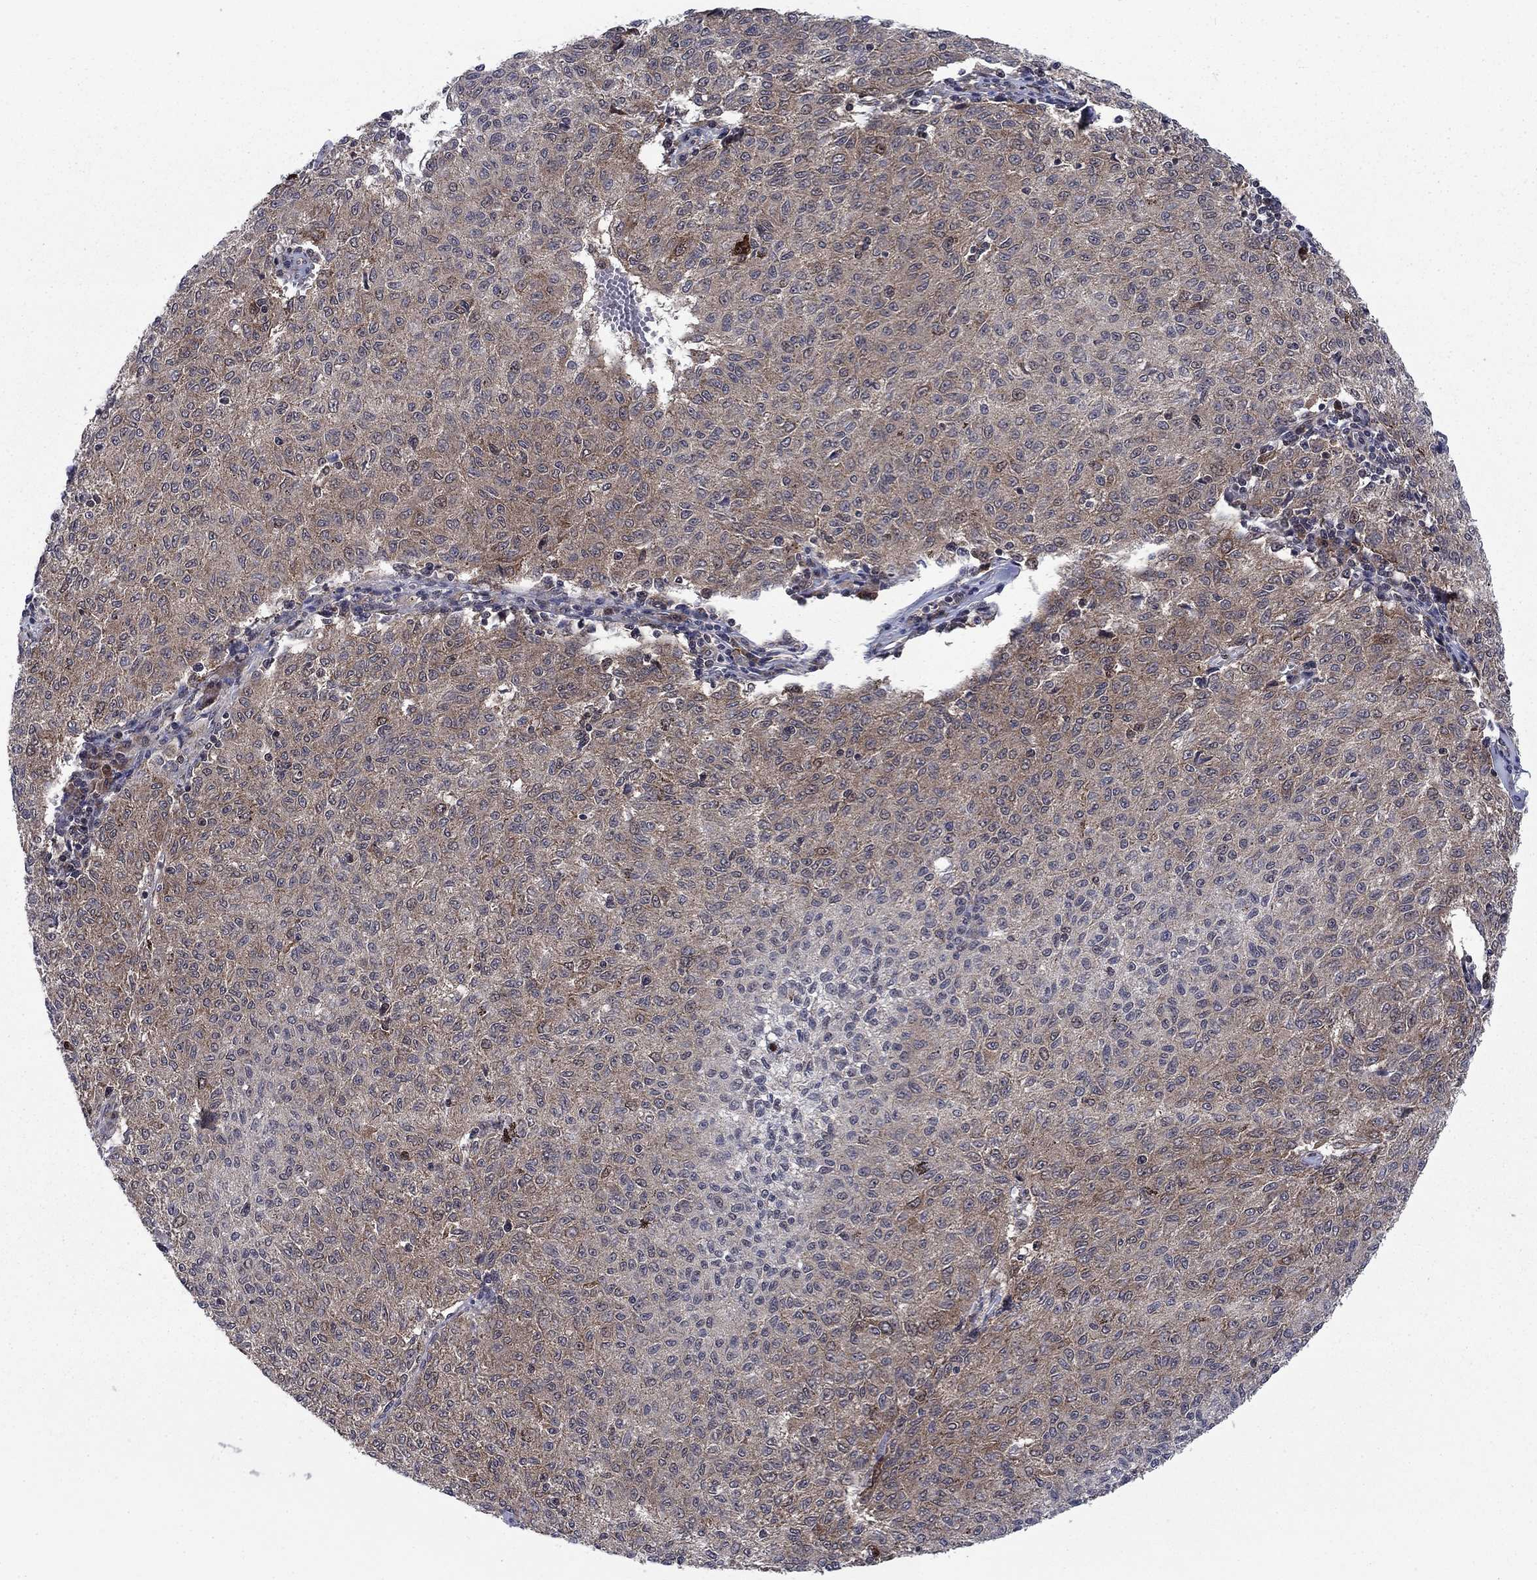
{"staining": {"intensity": "weak", "quantity": "25%-75%", "location": "cytoplasmic/membranous"}, "tissue": "melanoma", "cell_type": "Tumor cells", "image_type": "cancer", "snomed": [{"axis": "morphology", "description": "Malignant melanoma, NOS"}, {"axis": "topography", "description": "Skin"}], "caption": "Protein expression analysis of human melanoma reveals weak cytoplasmic/membranous positivity in about 25%-75% of tumor cells.", "gene": "DNAJA1", "patient": {"sex": "female", "age": 72}}